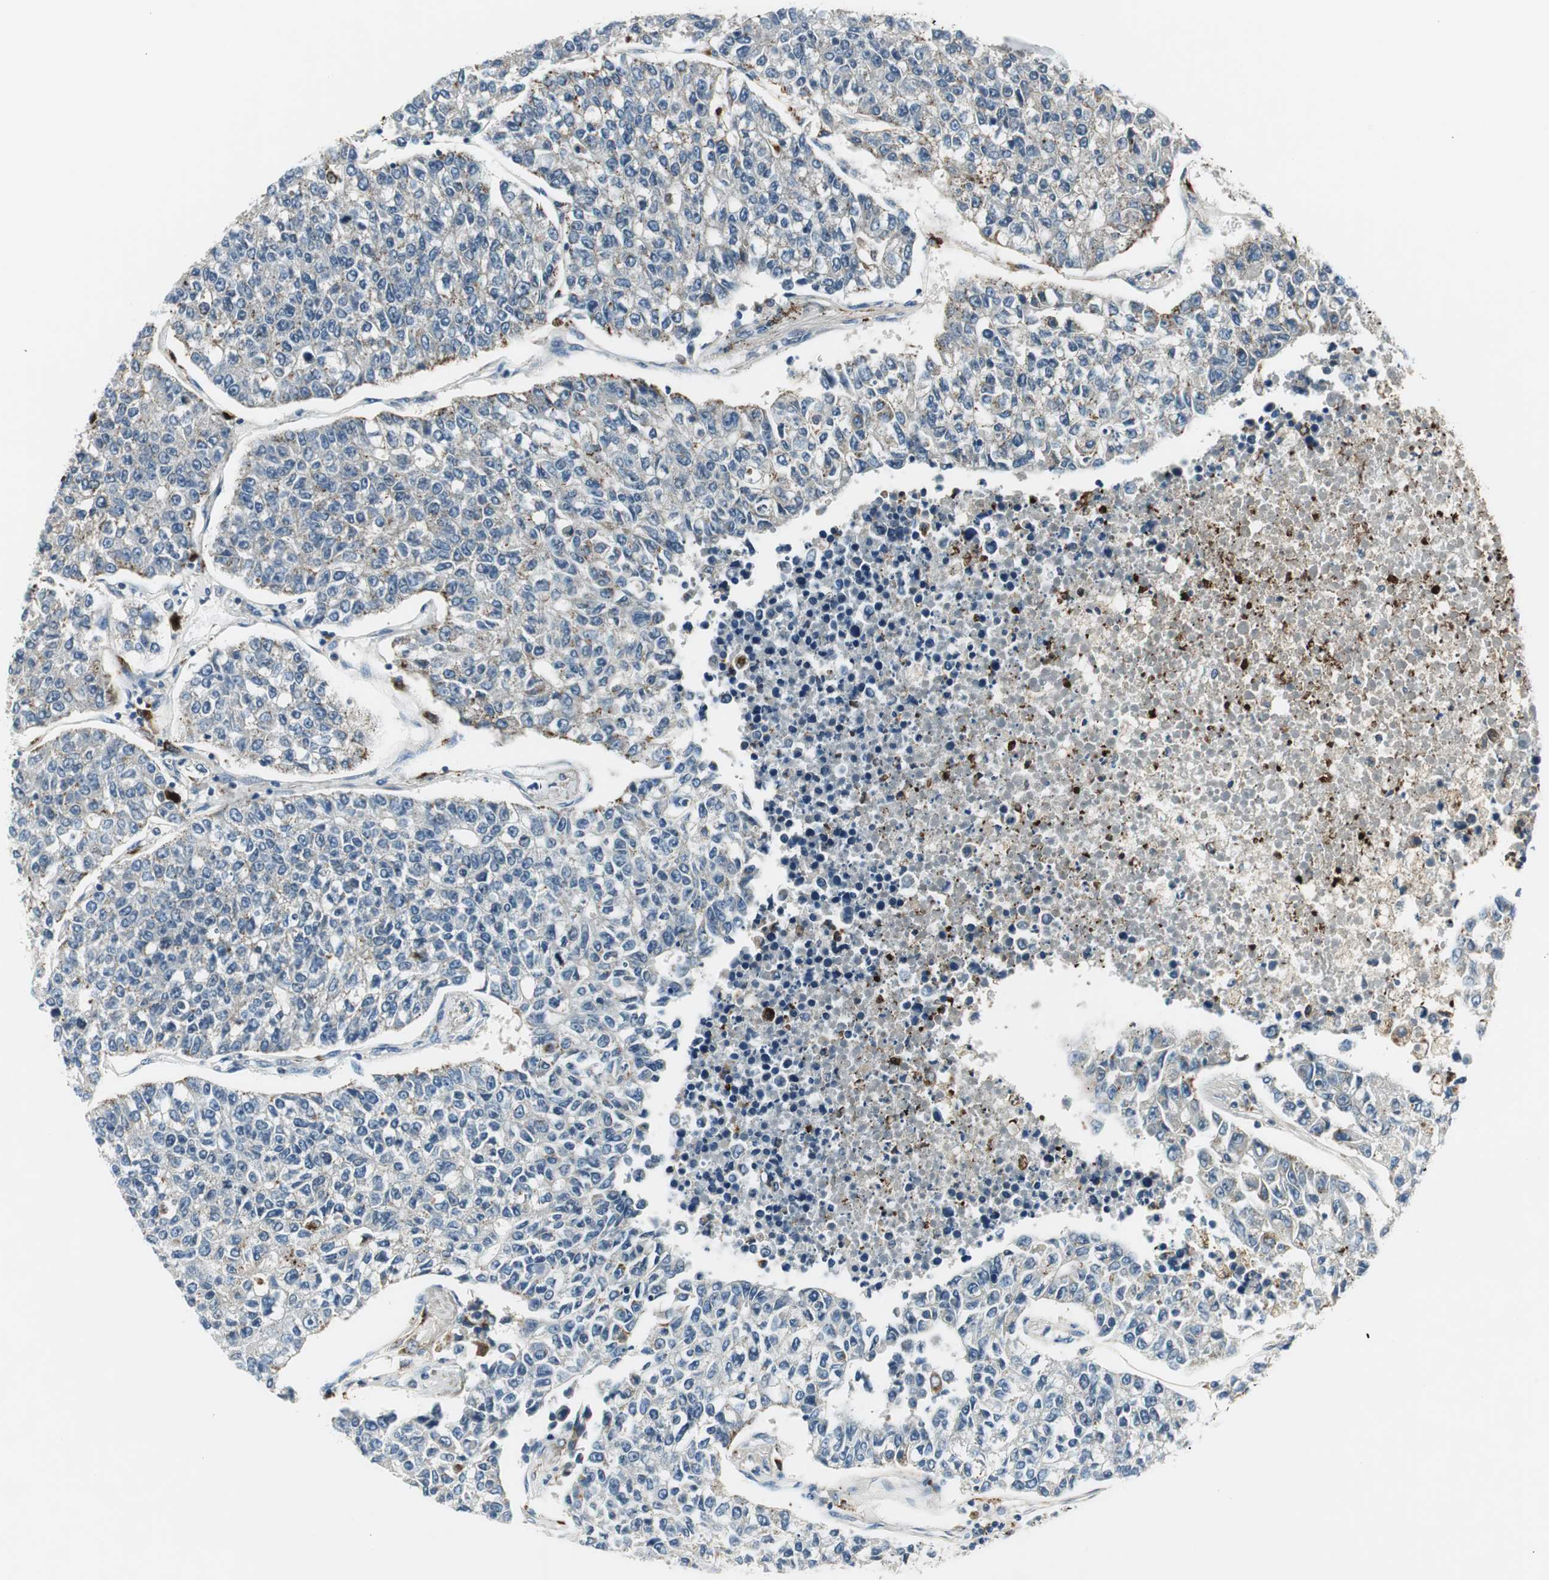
{"staining": {"intensity": "weak", "quantity": "<25%", "location": "cytoplasmic/membranous"}, "tissue": "lung cancer", "cell_type": "Tumor cells", "image_type": "cancer", "snomed": [{"axis": "morphology", "description": "Adenocarcinoma, NOS"}, {"axis": "topography", "description": "Lung"}], "caption": "This is a image of immunohistochemistry staining of adenocarcinoma (lung), which shows no positivity in tumor cells.", "gene": "NCK1", "patient": {"sex": "male", "age": 49}}